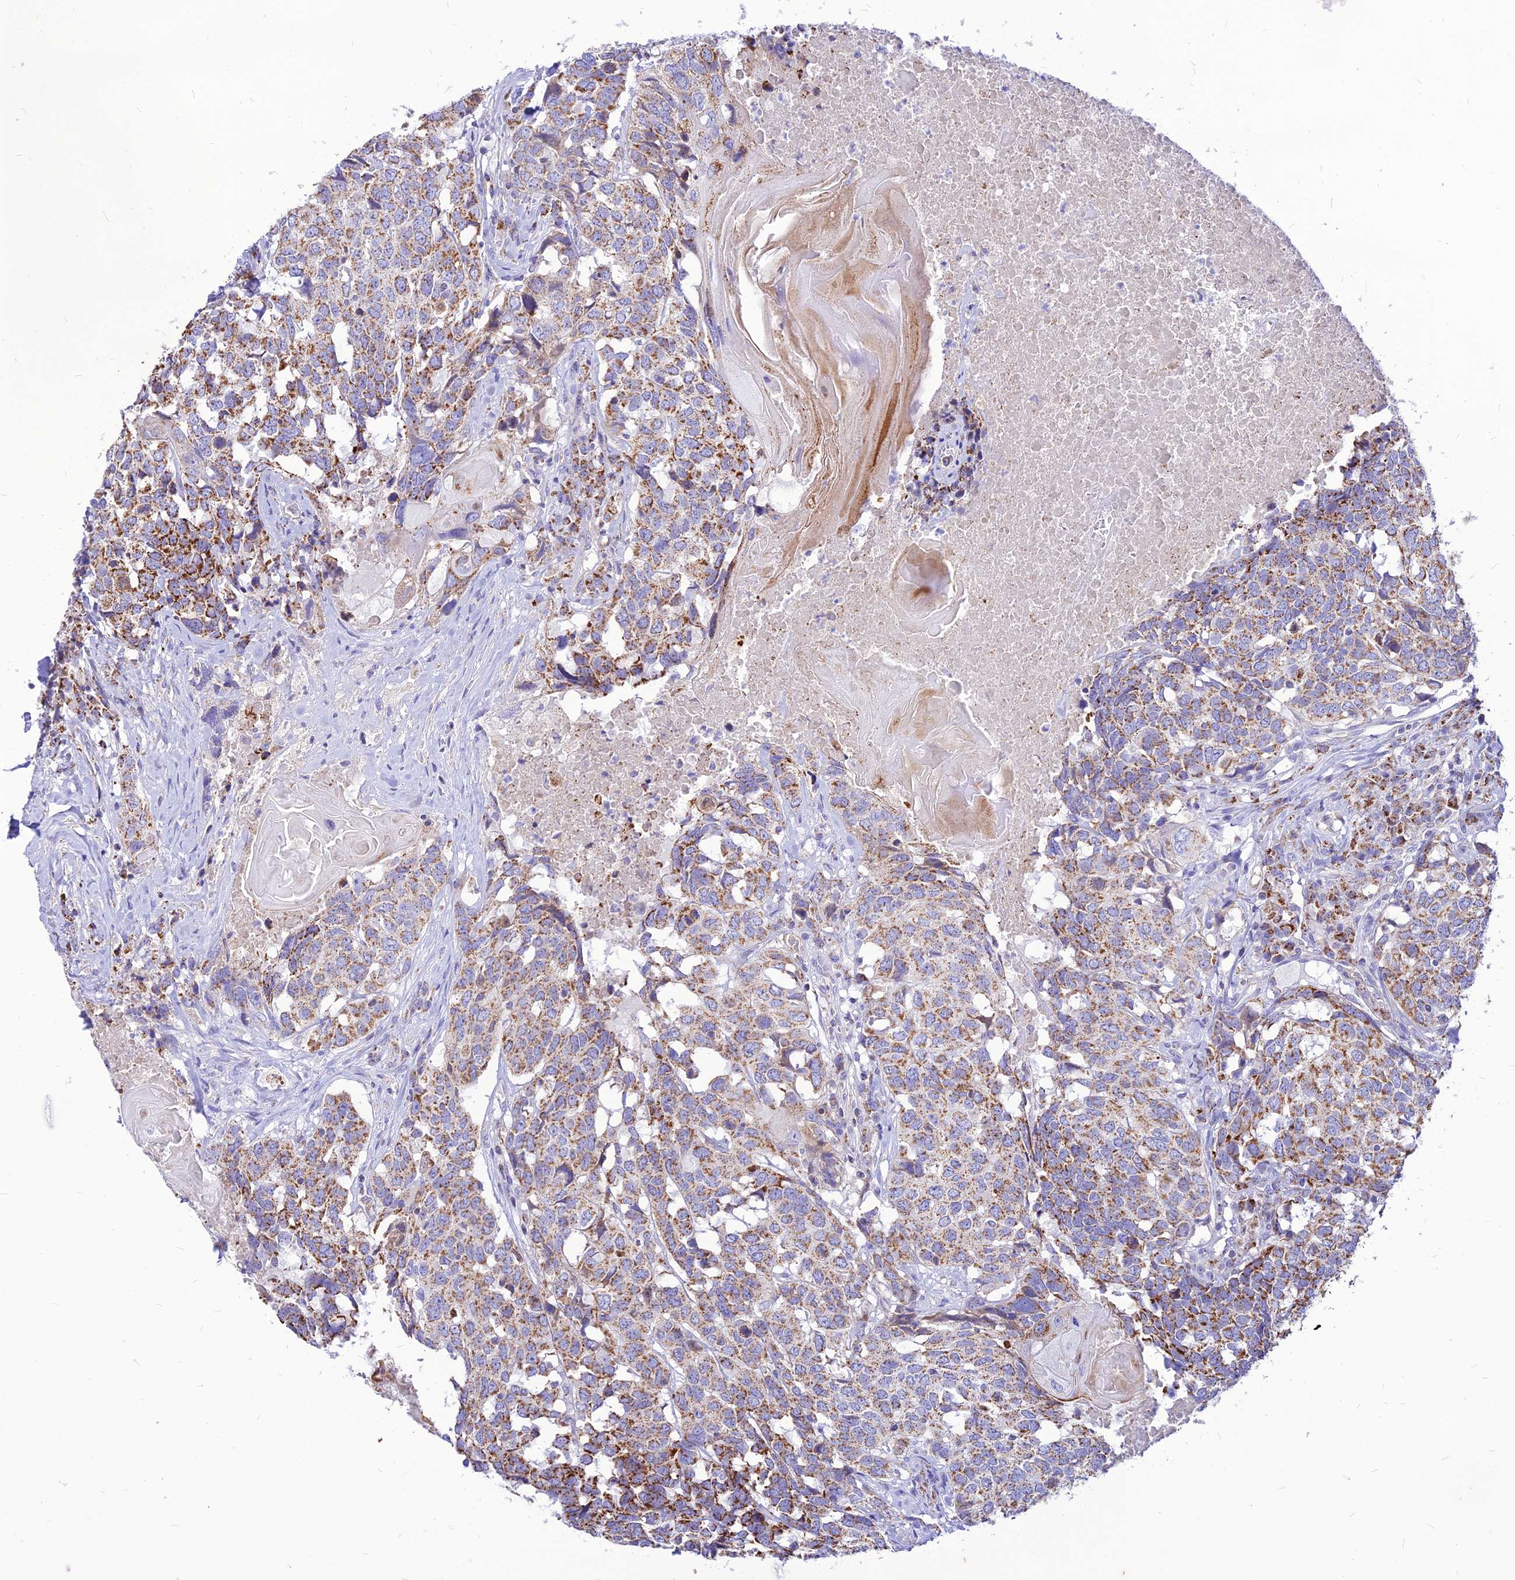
{"staining": {"intensity": "moderate", "quantity": ">75%", "location": "cytoplasmic/membranous"}, "tissue": "head and neck cancer", "cell_type": "Tumor cells", "image_type": "cancer", "snomed": [{"axis": "morphology", "description": "Squamous cell carcinoma, NOS"}, {"axis": "topography", "description": "Head-Neck"}], "caption": "Head and neck cancer tissue demonstrates moderate cytoplasmic/membranous expression in approximately >75% of tumor cells, visualized by immunohistochemistry.", "gene": "ECI1", "patient": {"sex": "male", "age": 66}}